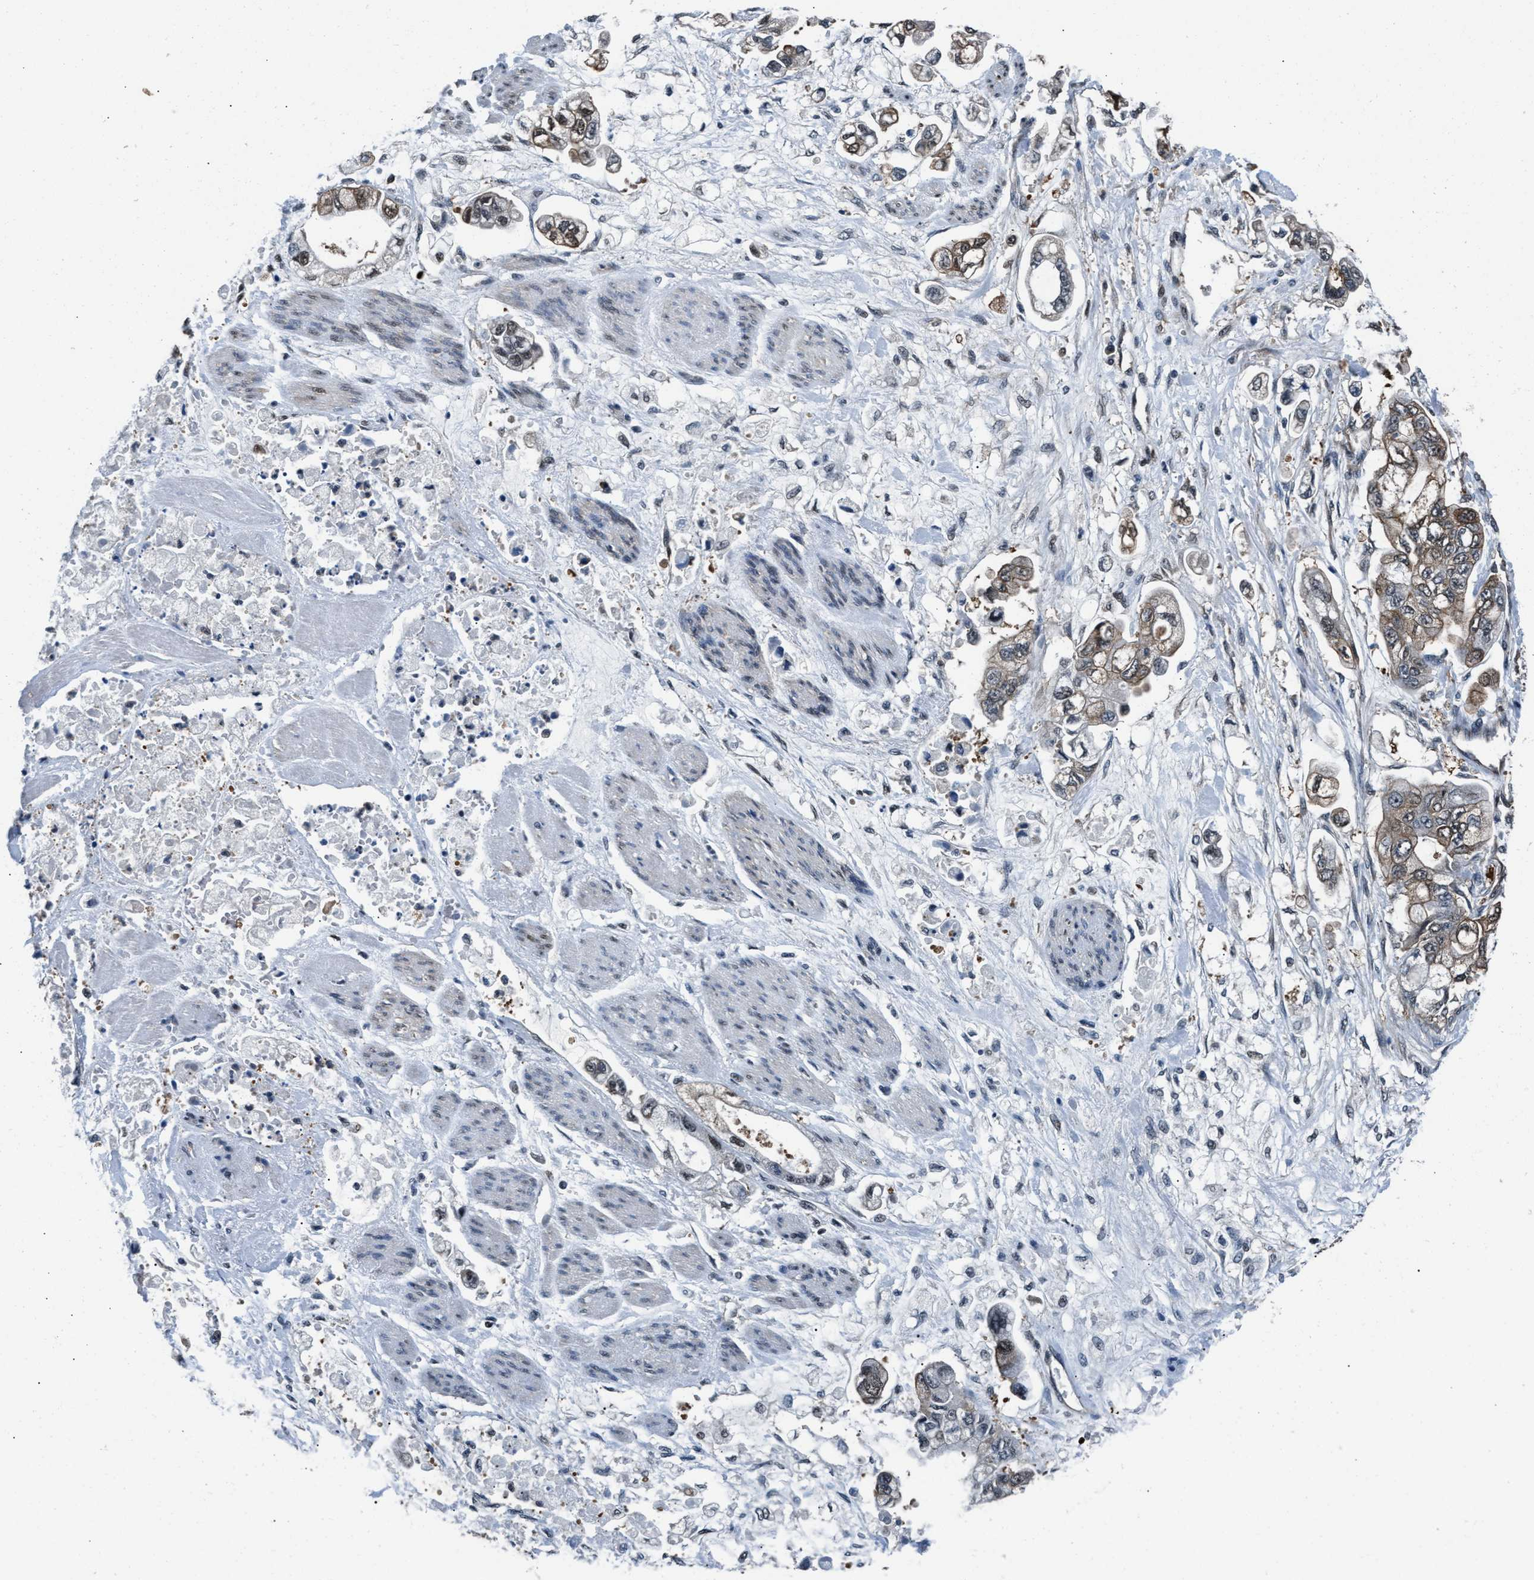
{"staining": {"intensity": "weak", "quantity": "25%-75%", "location": "cytoplasmic/membranous"}, "tissue": "stomach cancer", "cell_type": "Tumor cells", "image_type": "cancer", "snomed": [{"axis": "morphology", "description": "Normal tissue, NOS"}, {"axis": "morphology", "description": "Adenocarcinoma, NOS"}, {"axis": "topography", "description": "Stomach"}], "caption": "This histopathology image exhibits immunohistochemistry staining of human stomach adenocarcinoma, with low weak cytoplasmic/membranous staining in approximately 25%-75% of tumor cells.", "gene": "RBM33", "patient": {"sex": "male", "age": 62}}